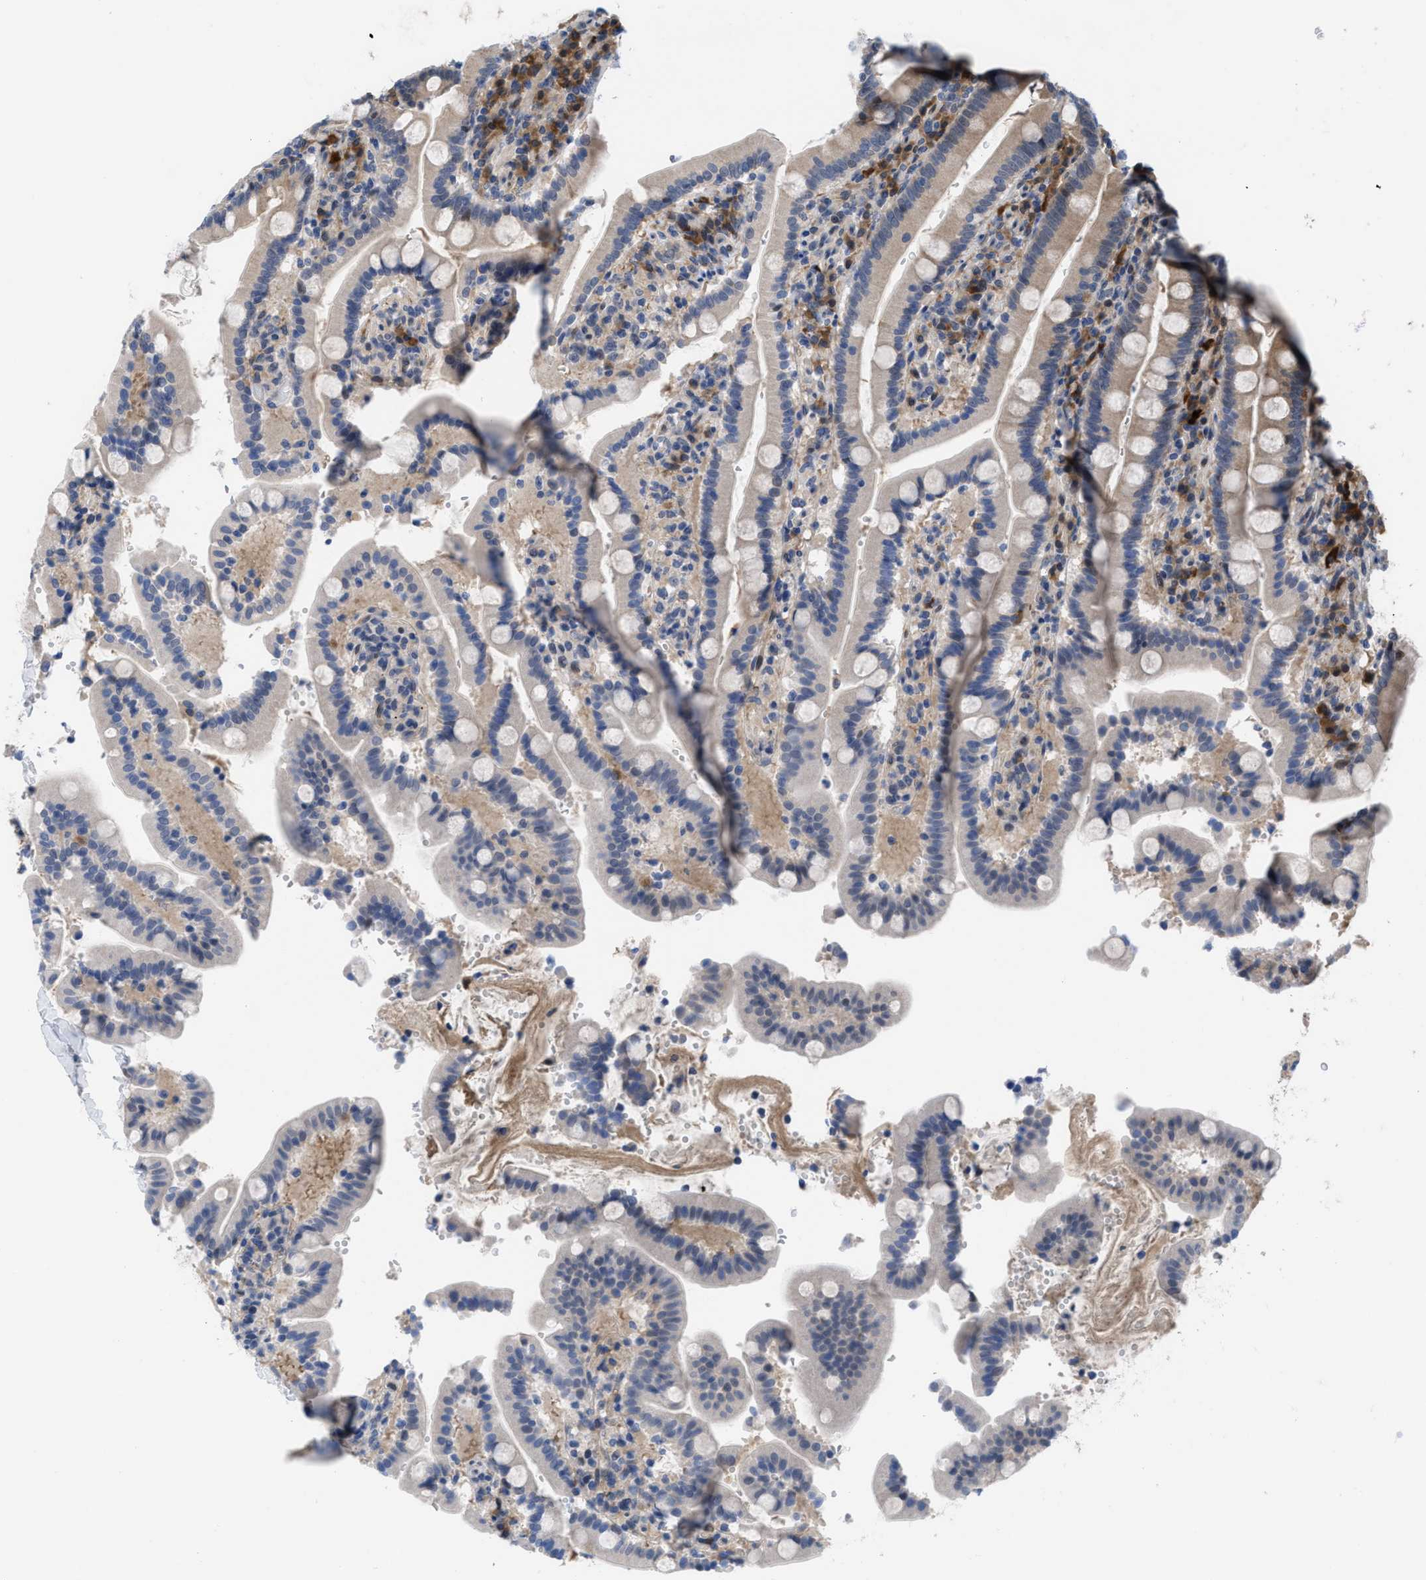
{"staining": {"intensity": "weak", "quantity": "<25%", "location": "cytoplasmic/membranous"}, "tissue": "duodenum", "cell_type": "Glandular cells", "image_type": "normal", "snomed": [{"axis": "morphology", "description": "Normal tissue, NOS"}, {"axis": "topography", "description": "Small intestine, NOS"}], "caption": "The histopathology image shows no significant positivity in glandular cells of duodenum.", "gene": "IL17RE", "patient": {"sex": "female", "age": 71}}